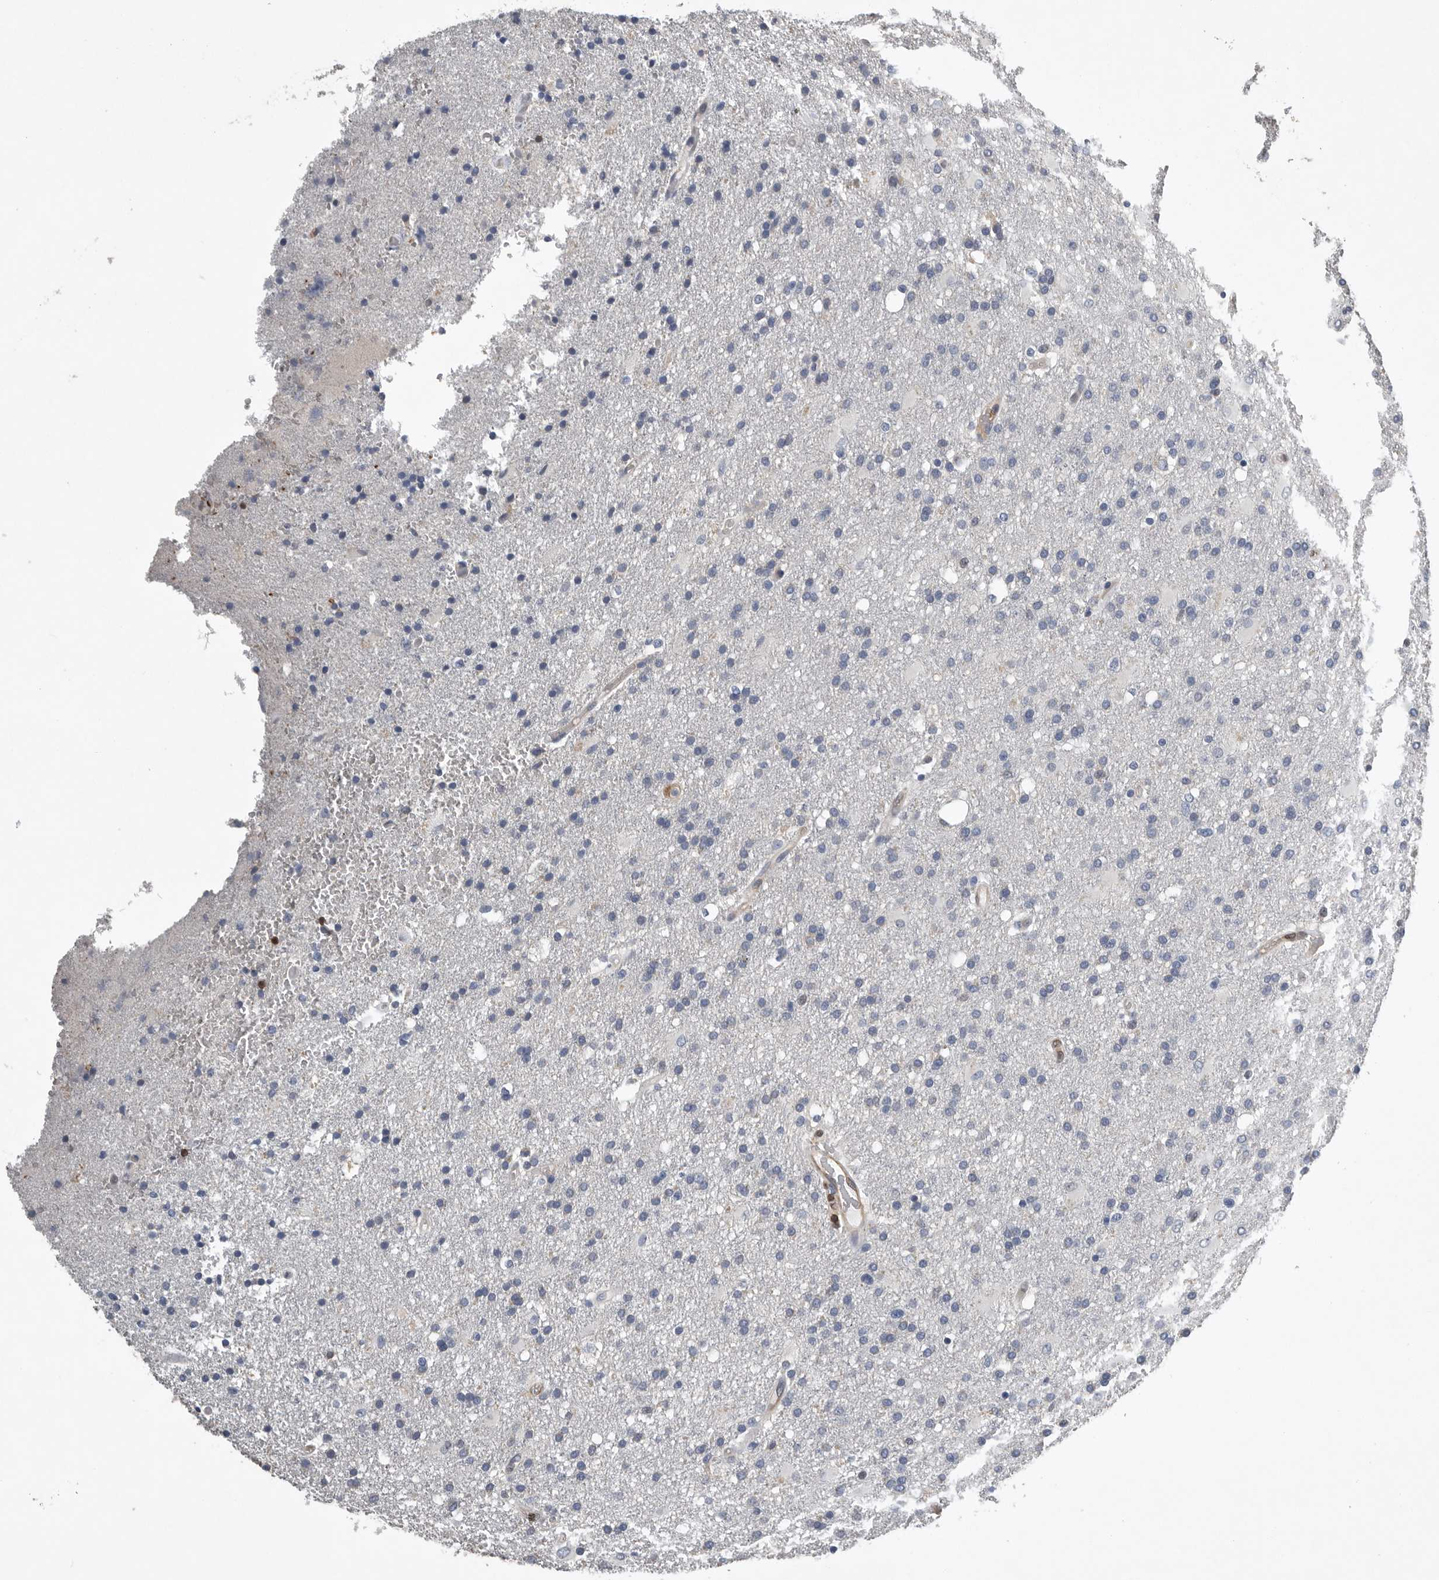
{"staining": {"intensity": "negative", "quantity": "none", "location": "none"}, "tissue": "glioma", "cell_type": "Tumor cells", "image_type": "cancer", "snomed": [{"axis": "morphology", "description": "Glioma, malignant, High grade"}, {"axis": "topography", "description": "Brain"}], "caption": "Immunohistochemical staining of glioma exhibits no significant expression in tumor cells.", "gene": "PDCD4", "patient": {"sex": "male", "age": 72}}